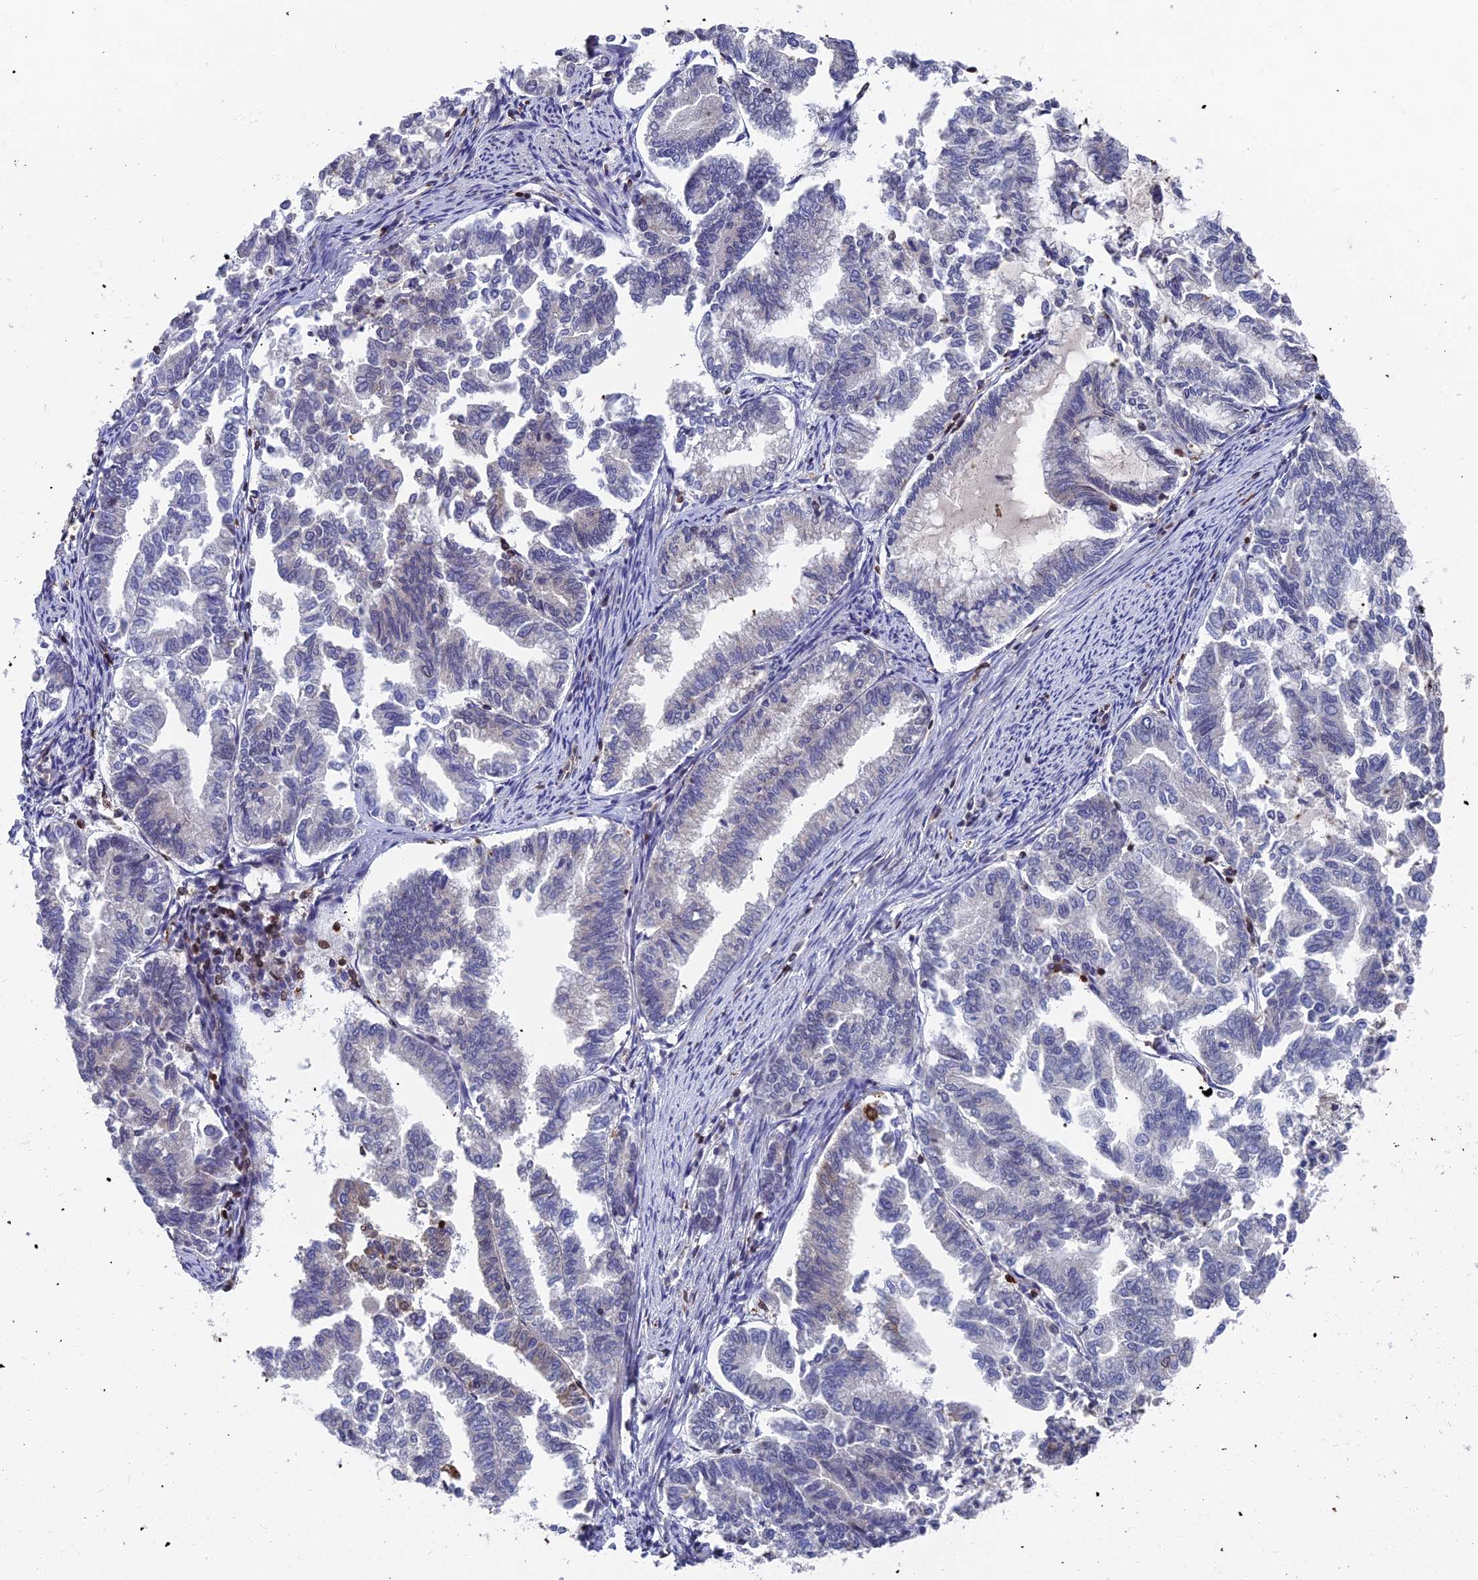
{"staining": {"intensity": "negative", "quantity": "none", "location": "none"}, "tissue": "endometrial cancer", "cell_type": "Tumor cells", "image_type": "cancer", "snomed": [{"axis": "morphology", "description": "Adenocarcinoma, NOS"}, {"axis": "topography", "description": "Endometrium"}], "caption": "The immunohistochemistry photomicrograph has no significant positivity in tumor cells of endometrial adenocarcinoma tissue.", "gene": "GALK2", "patient": {"sex": "female", "age": 79}}